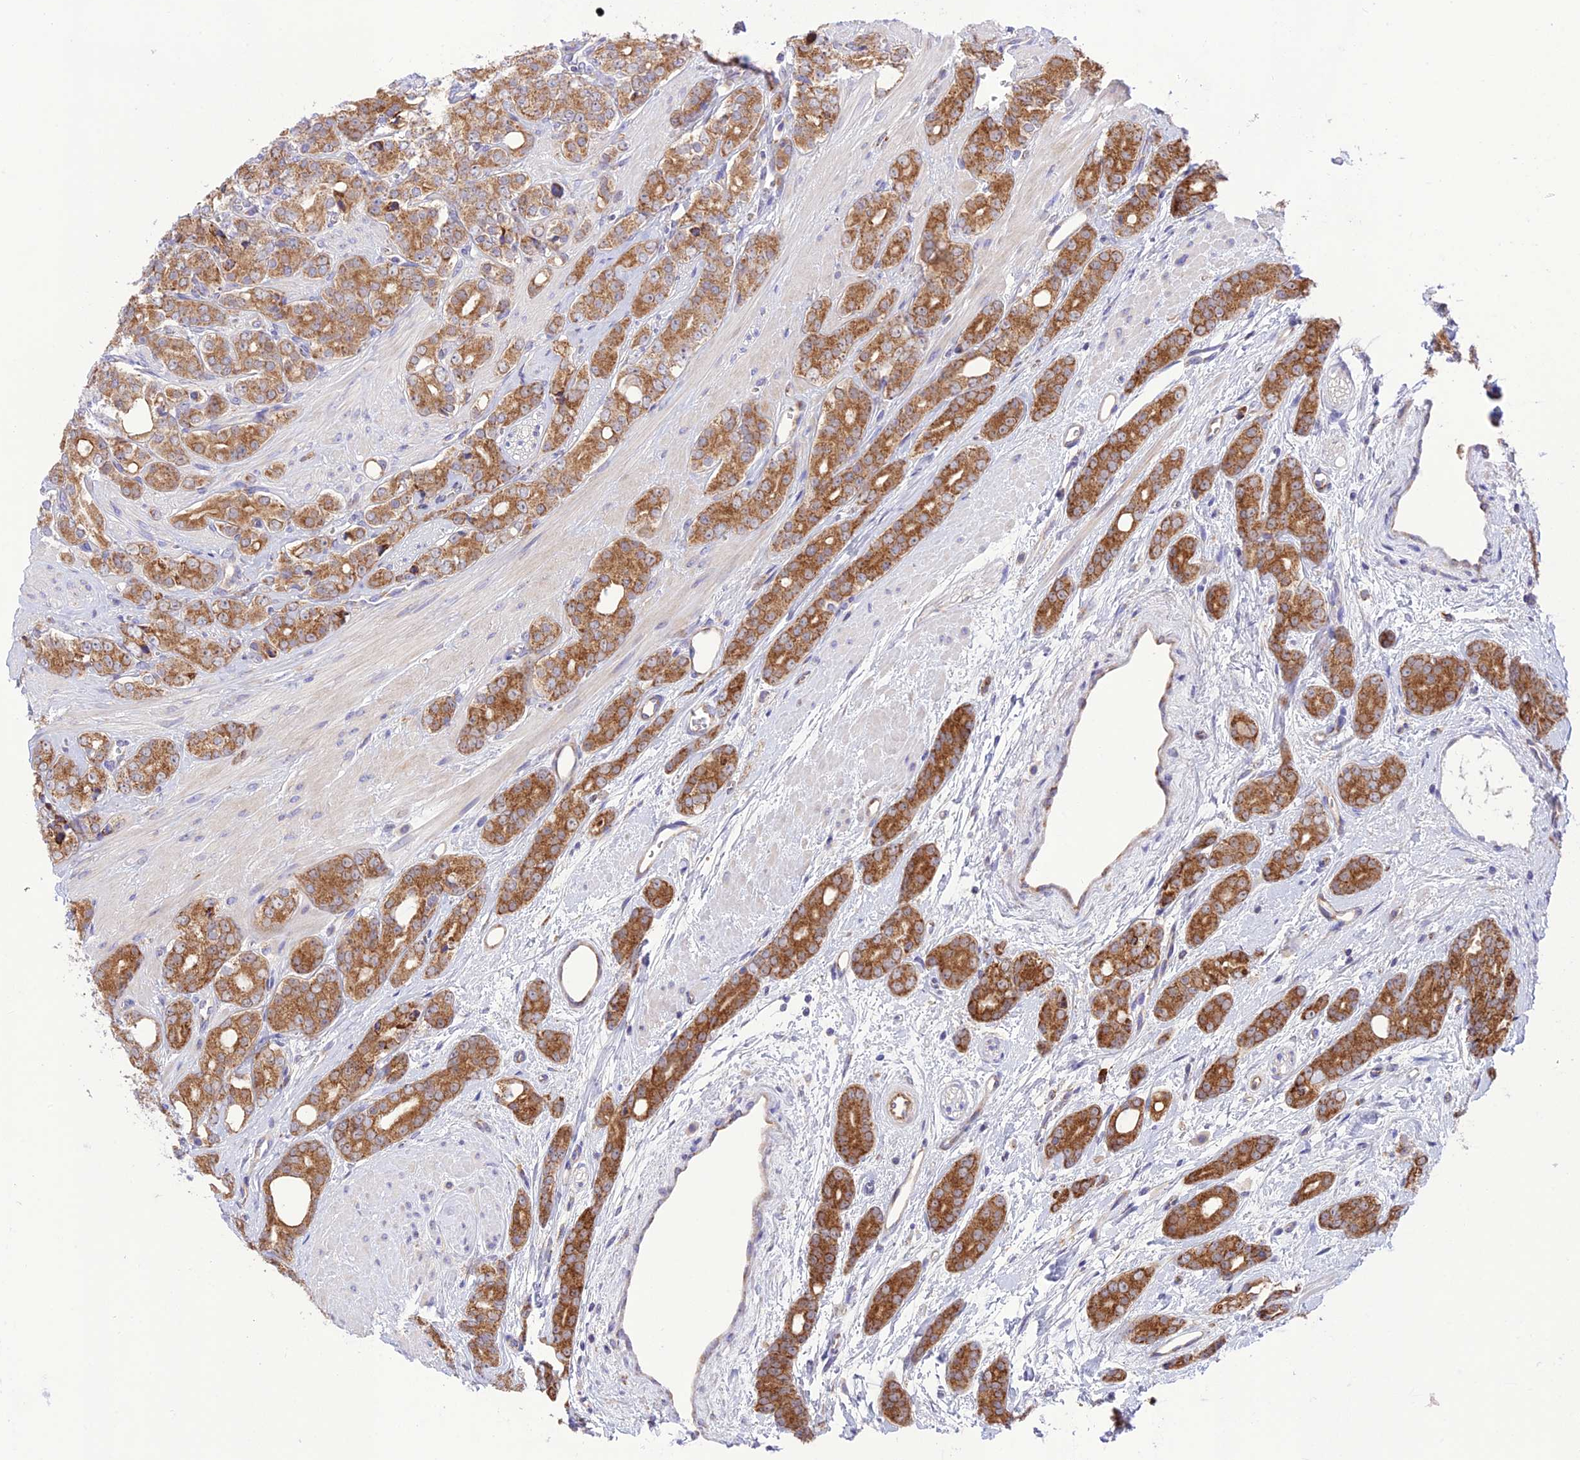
{"staining": {"intensity": "moderate", "quantity": ">75%", "location": "cytoplasmic/membranous"}, "tissue": "prostate cancer", "cell_type": "Tumor cells", "image_type": "cancer", "snomed": [{"axis": "morphology", "description": "Adenocarcinoma, High grade"}, {"axis": "topography", "description": "Prostate"}], "caption": "A high-resolution image shows immunohistochemistry staining of prostate cancer, which shows moderate cytoplasmic/membranous staining in approximately >75% of tumor cells.", "gene": "UAP1L1", "patient": {"sex": "male", "age": 62}}